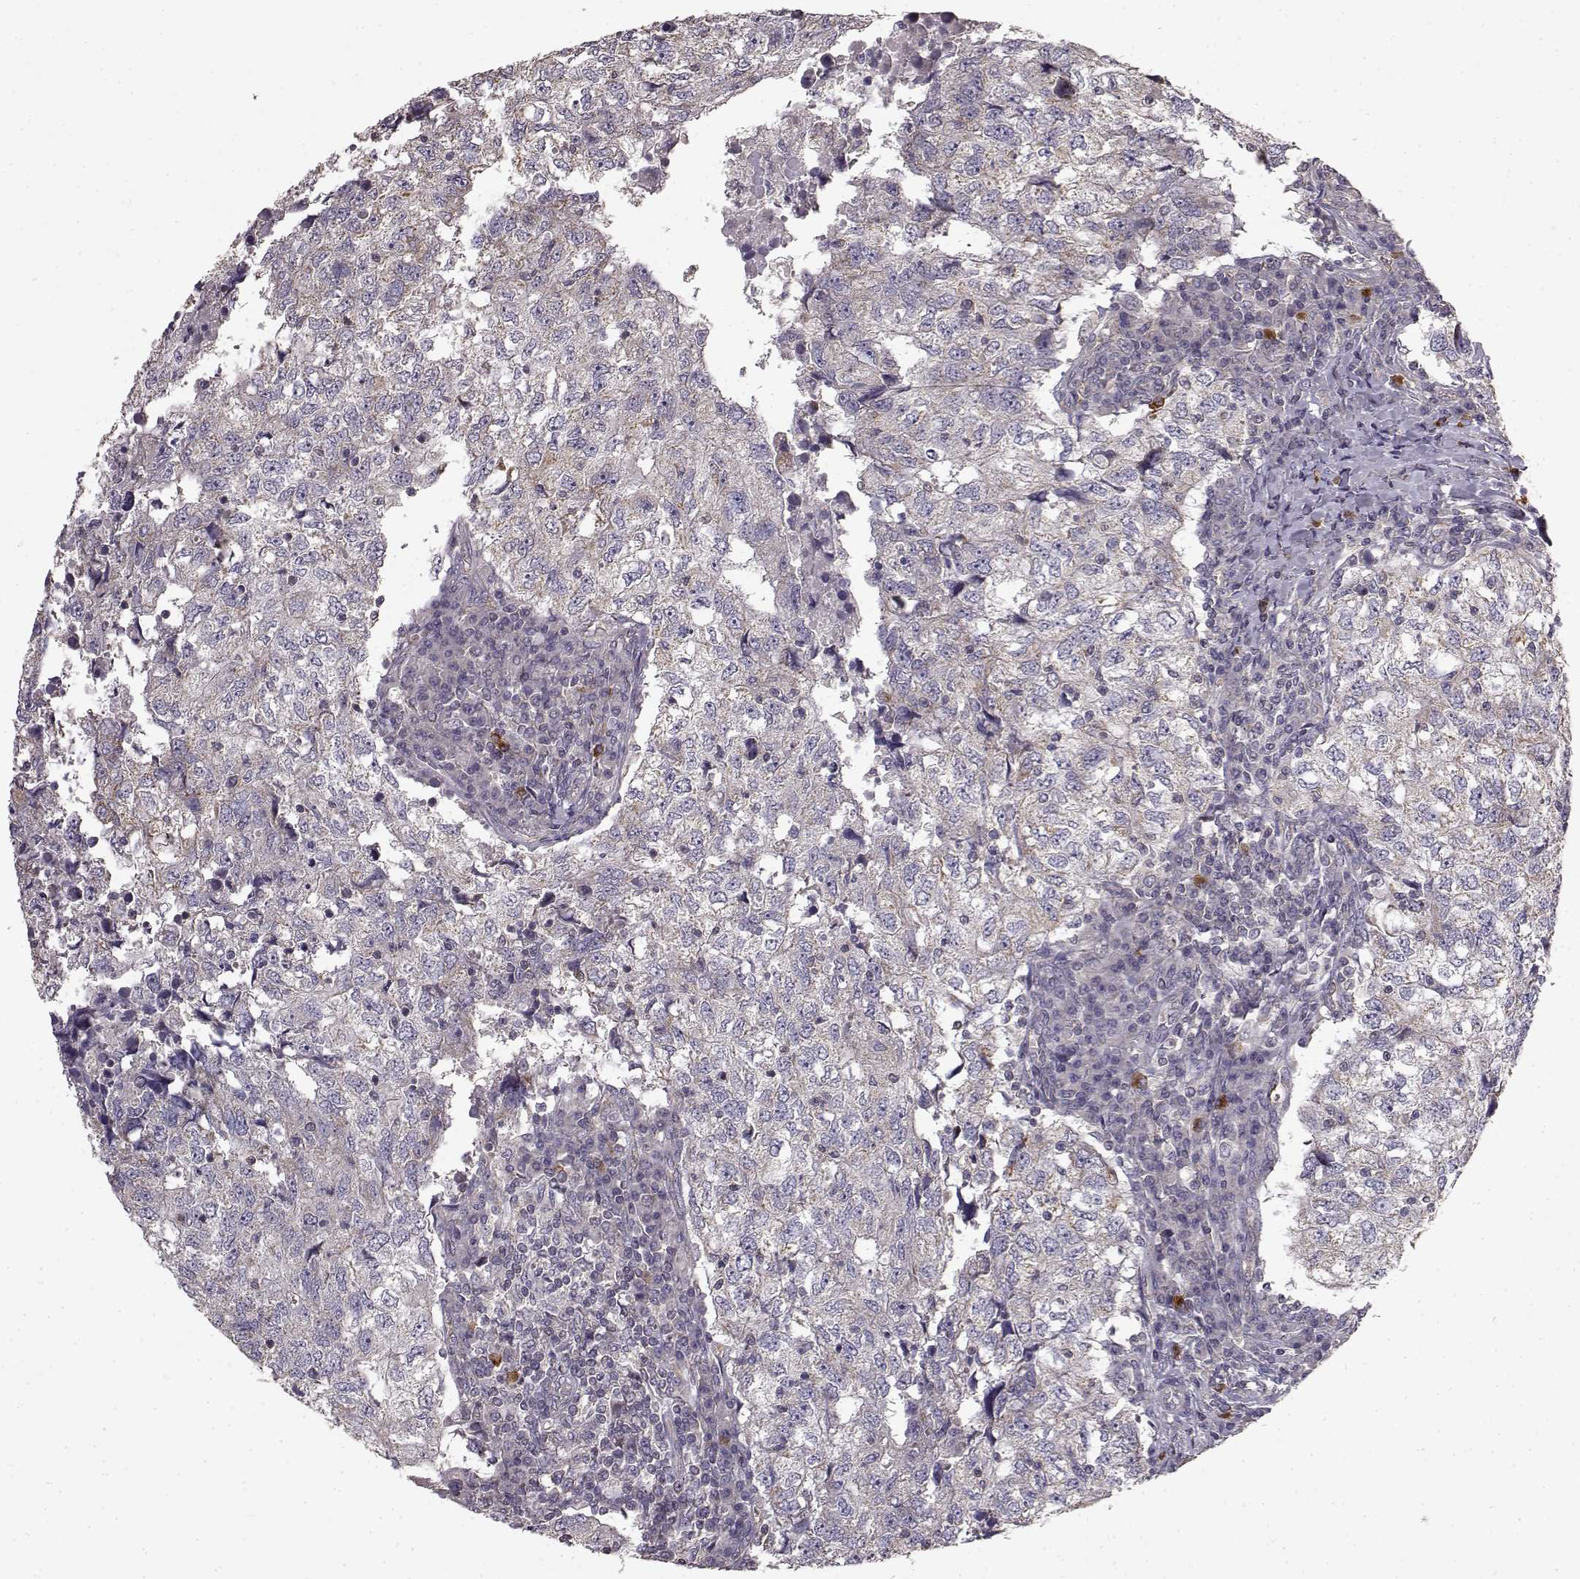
{"staining": {"intensity": "moderate", "quantity": ">75%", "location": "cytoplasmic/membranous"}, "tissue": "breast cancer", "cell_type": "Tumor cells", "image_type": "cancer", "snomed": [{"axis": "morphology", "description": "Duct carcinoma"}, {"axis": "topography", "description": "Breast"}], "caption": "Protein staining of breast cancer tissue exhibits moderate cytoplasmic/membranous positivity in about >75% of tumor cells. (DAB (3,3'-diaminobenzidine) IHC with brightfield microscopy, high magnification).", "gene": "ERBB3", "patient": {"sex": "female", "age": 30}}